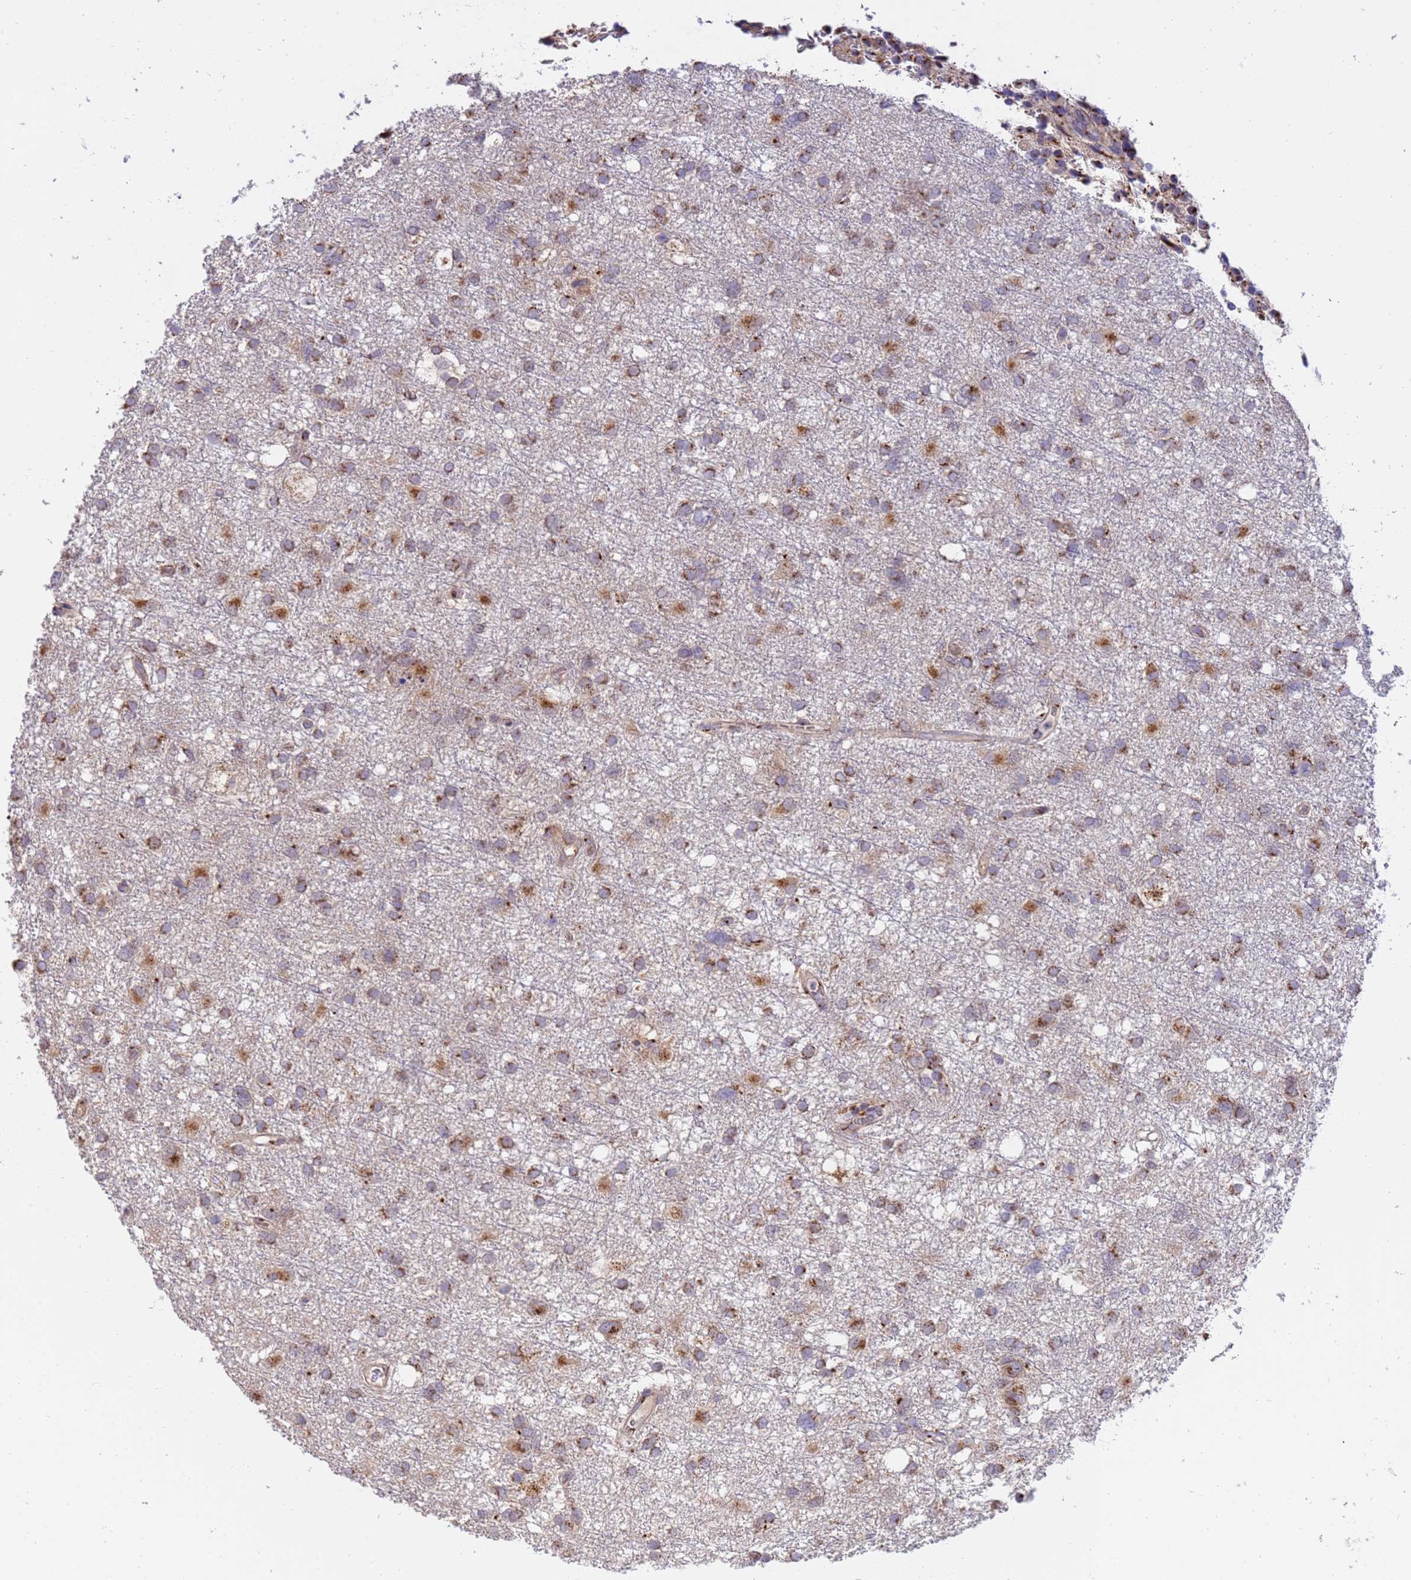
{"staining": {"intensity": "moderate", "quantity": ">75%", "location": "cytoplasmic/membranous"}, "tissue": "glioma", "cell_type": "Tumor cells", "image_type": "cancer", "snomed": [{"axis": "morphology", "description": "Glioma, malignant, High grade"}, {"axis": "topography", "description": "Brain"}], "caption": "This micrograph reveals immunohistochemistry (IHC) staining of human glioma, with medium moderate cytoplasmic/membranous staining in approximately >75% of tumor cells.", "gene": "HPS3", "patient": {"sex": "male", "age": 61}}